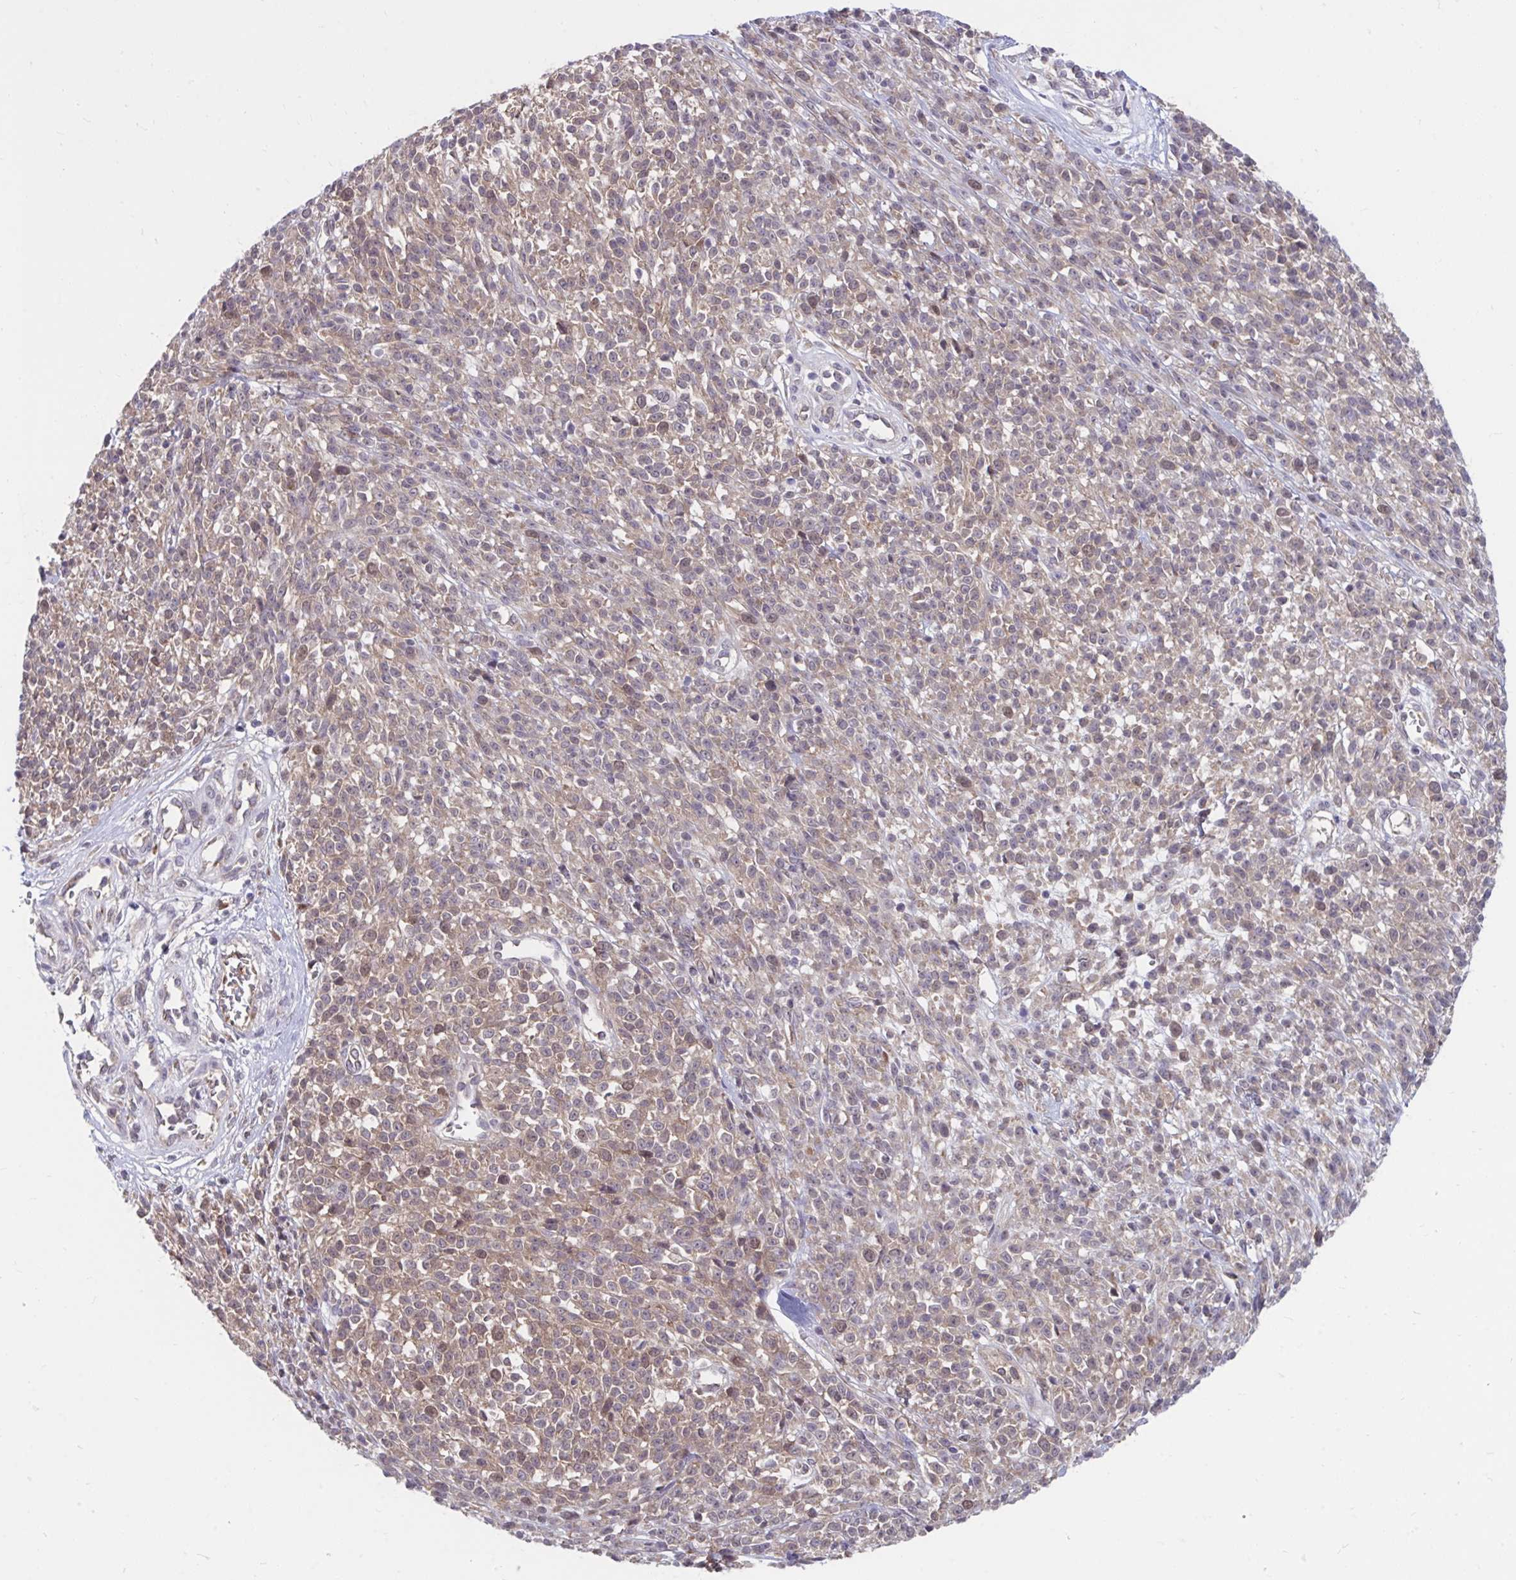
{"staining": {"intensity": "moderate", "quantity": ">75%", "location": "cytoplasmic/membranous"}, "tissue": "melanoma", "cell_type": "Tumor cells", "image_type": "cancer", "snomed": [{"axis": "morphology", "description": "Malignant melanoma, NOS"}, {"axis": "topography", "description": "Skin"}, {"axis": "topography", "description": "Skin of trunk"}], "caption": "IHC image of human malignant melanoma stained for a protein (brown), which shows medium levels of moderate cytoplasmic/membranous staining in about >75% of tumor cells.", "gene": "SELENON", "patient": {"sex": "male", "age": 74}}